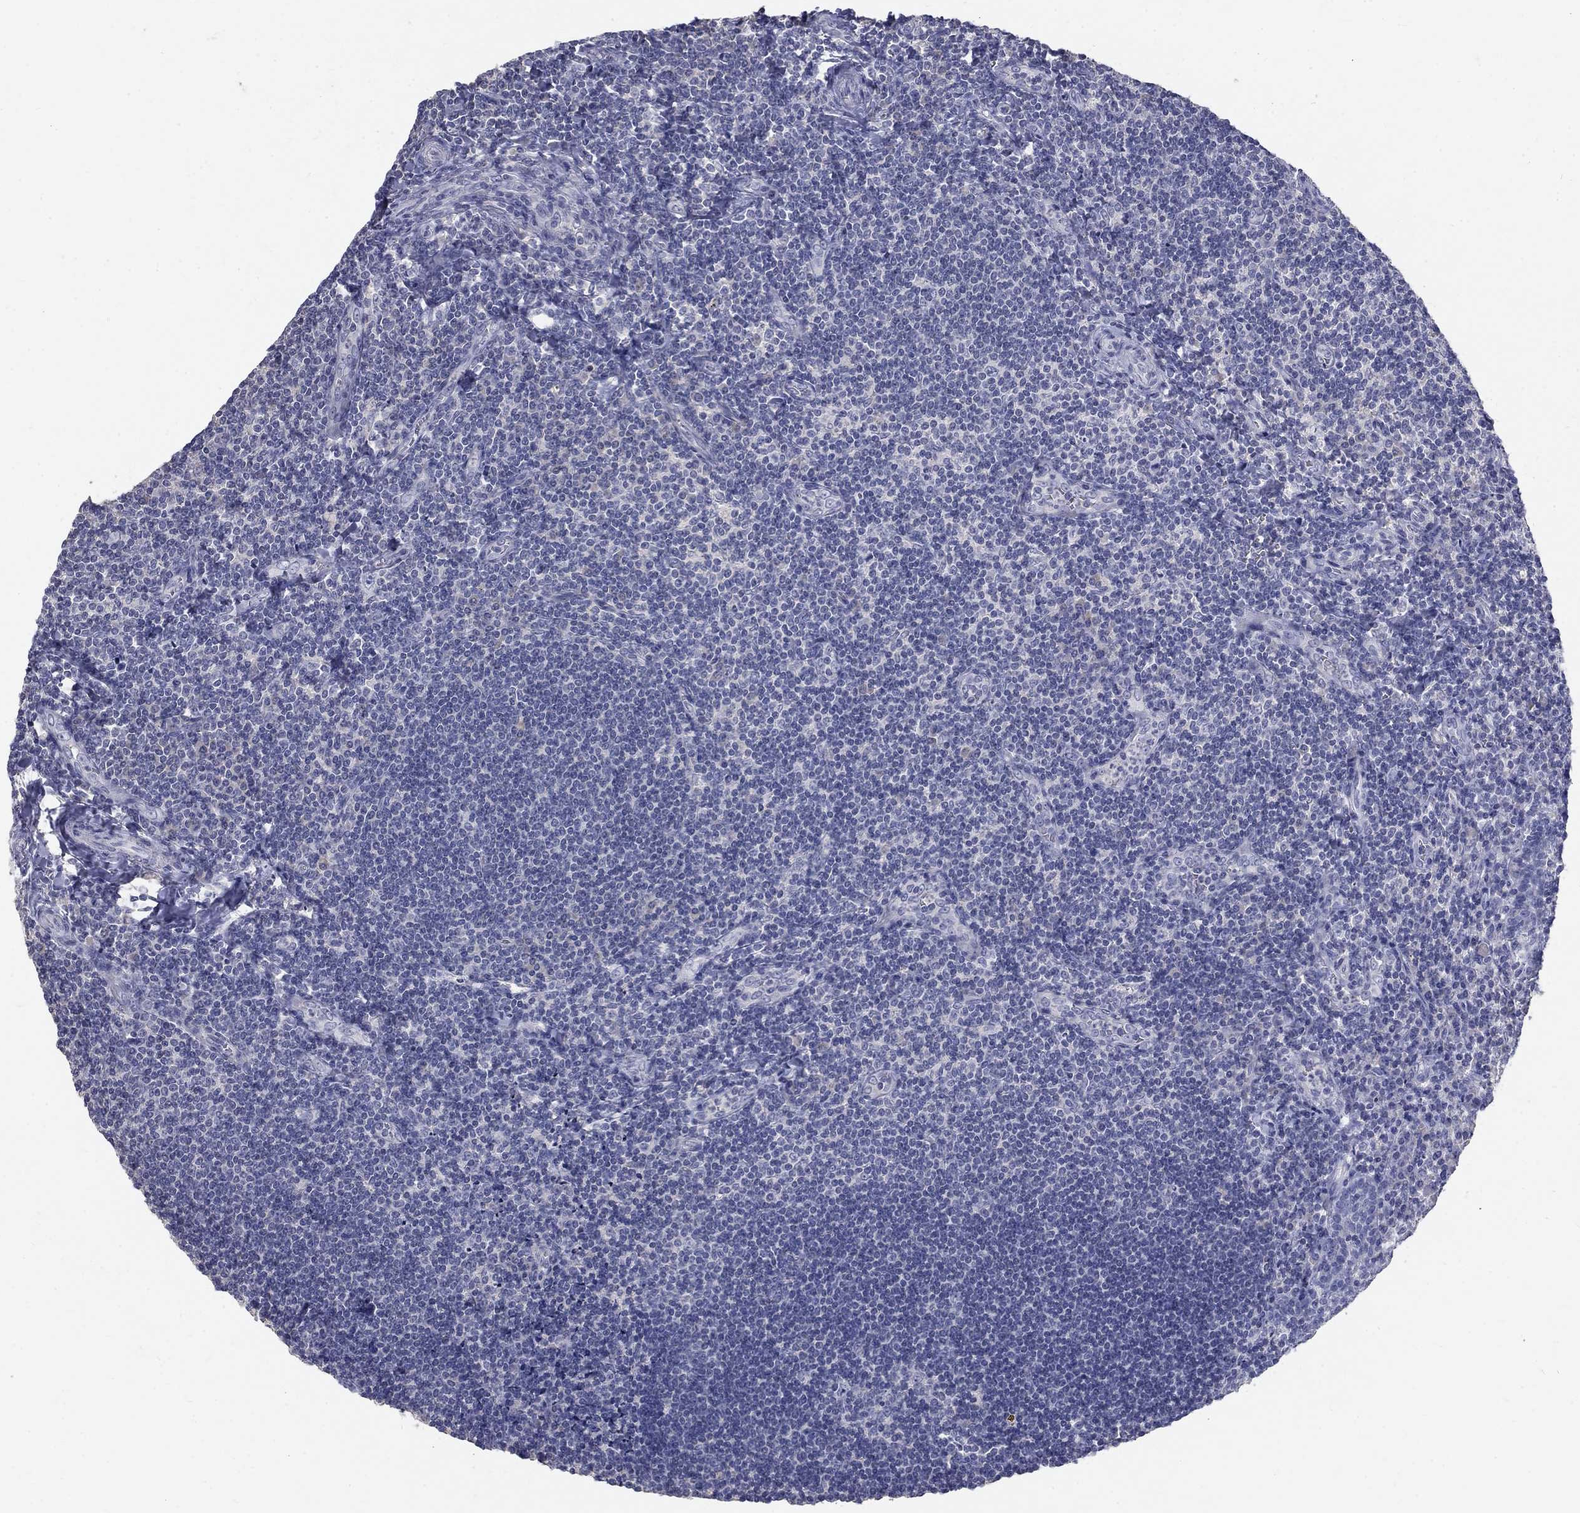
{"staining": {"intensity": "negative", "quantity": "none", "location": "none"}, "tissue": "tonsil", "cell_type": "Germinal center cells", "image_type": "normal", "snomed": [{"axis": "morphology", "description": "Normal tissue, NOS"}, {"axis": "morphology", "description": "Inflammation, NOS"}, {"axis": "topography", "description": "Tonsil"}], "caption": "Germinal center cells show no significant positivity in normal tonsil. (Brightfield microscopy of DAB immunohistochemistry (IHC) at high magnification).", "gene": "PTH1R", "patient": {"sex": "female", "age": 31}}